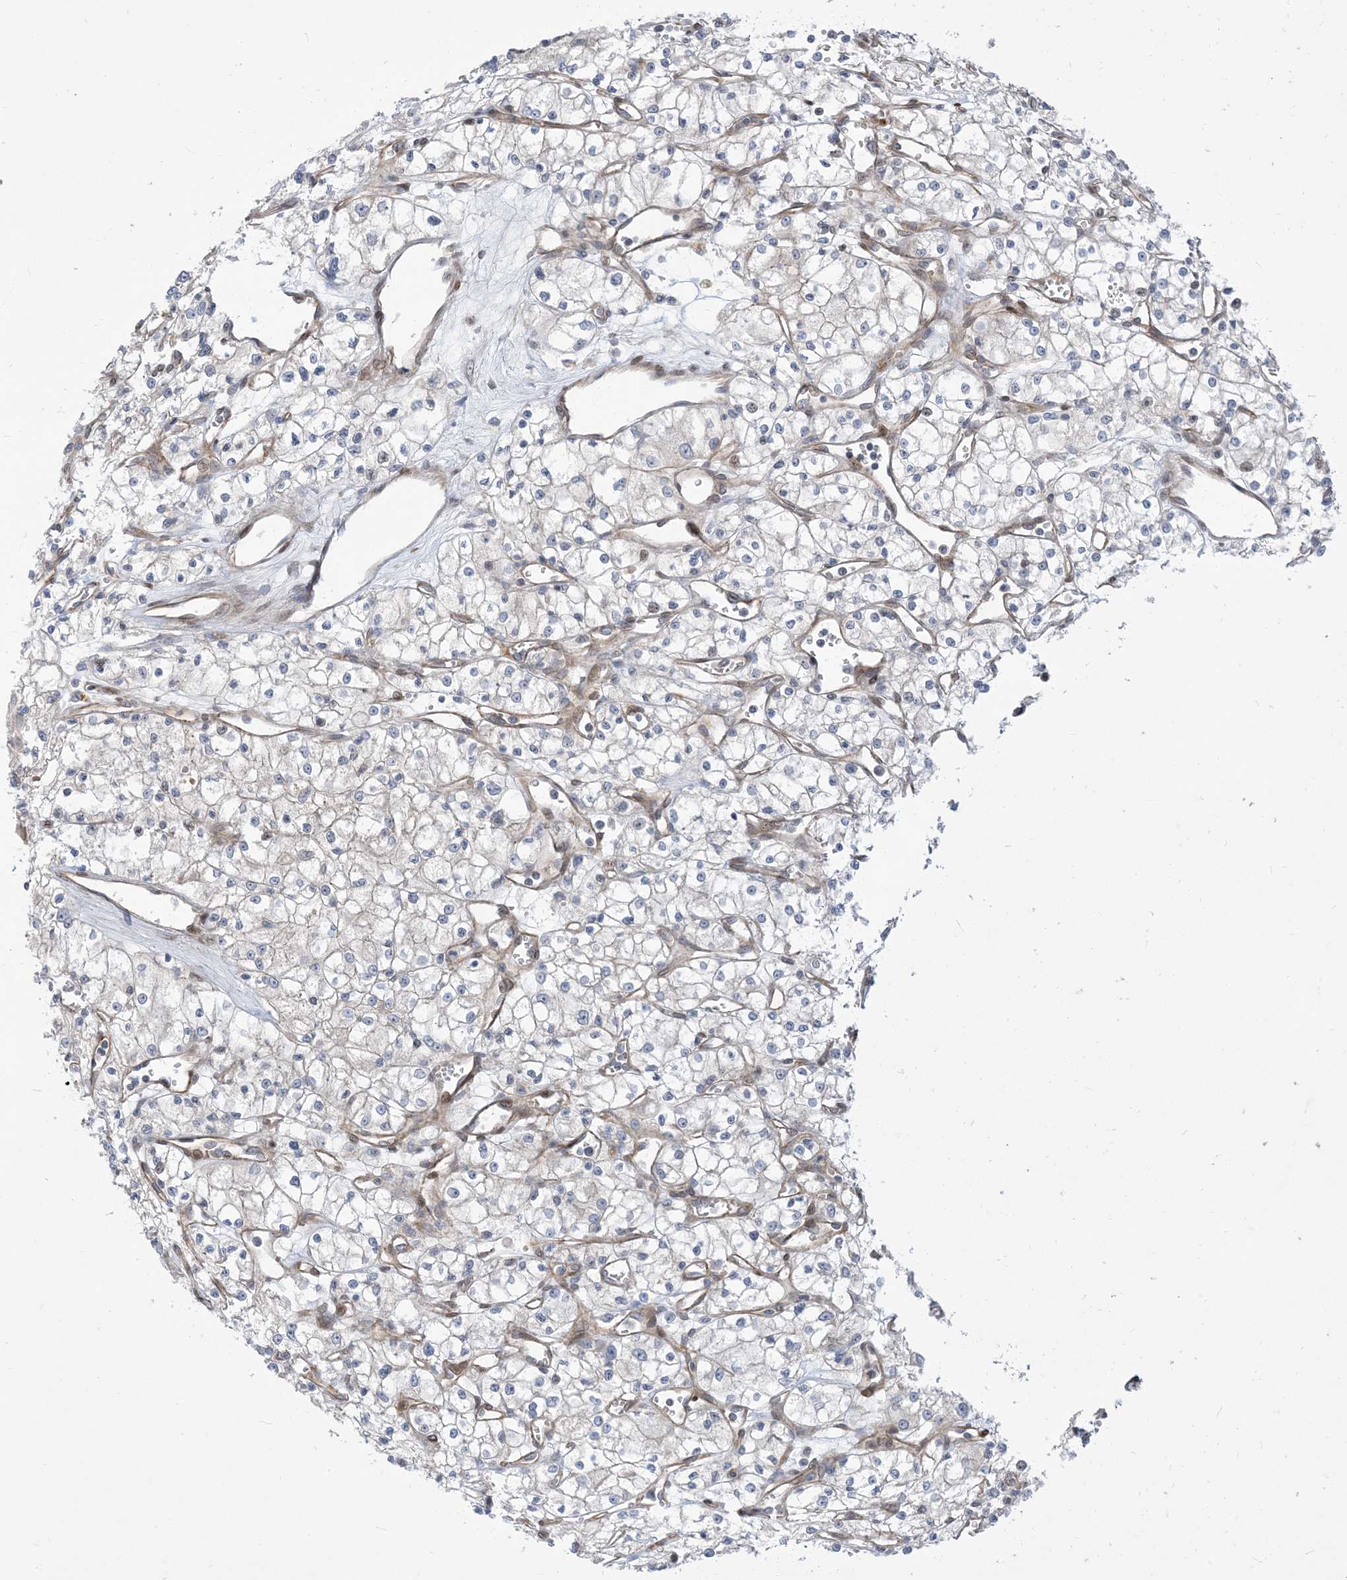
{"staining": {"intensity": "negative", "quantity": "none", "location": "none"}, "tissue": "renal cancer", "cell_type": "Tumor cells", "image_type": "cancer", "snomed": [{"axis": "morphology", "description": "Adenocarcinoma, NOS"}, {"axis": "topography", "description": "Kidney"}], "caption": "Immunohistochemistry micrograph of human renal cancer stained for a protein (brown), which demonstrates no staining in tumor cells.", "gene": "TYSND1", "patient": {"sex": "male", "age": 59}}